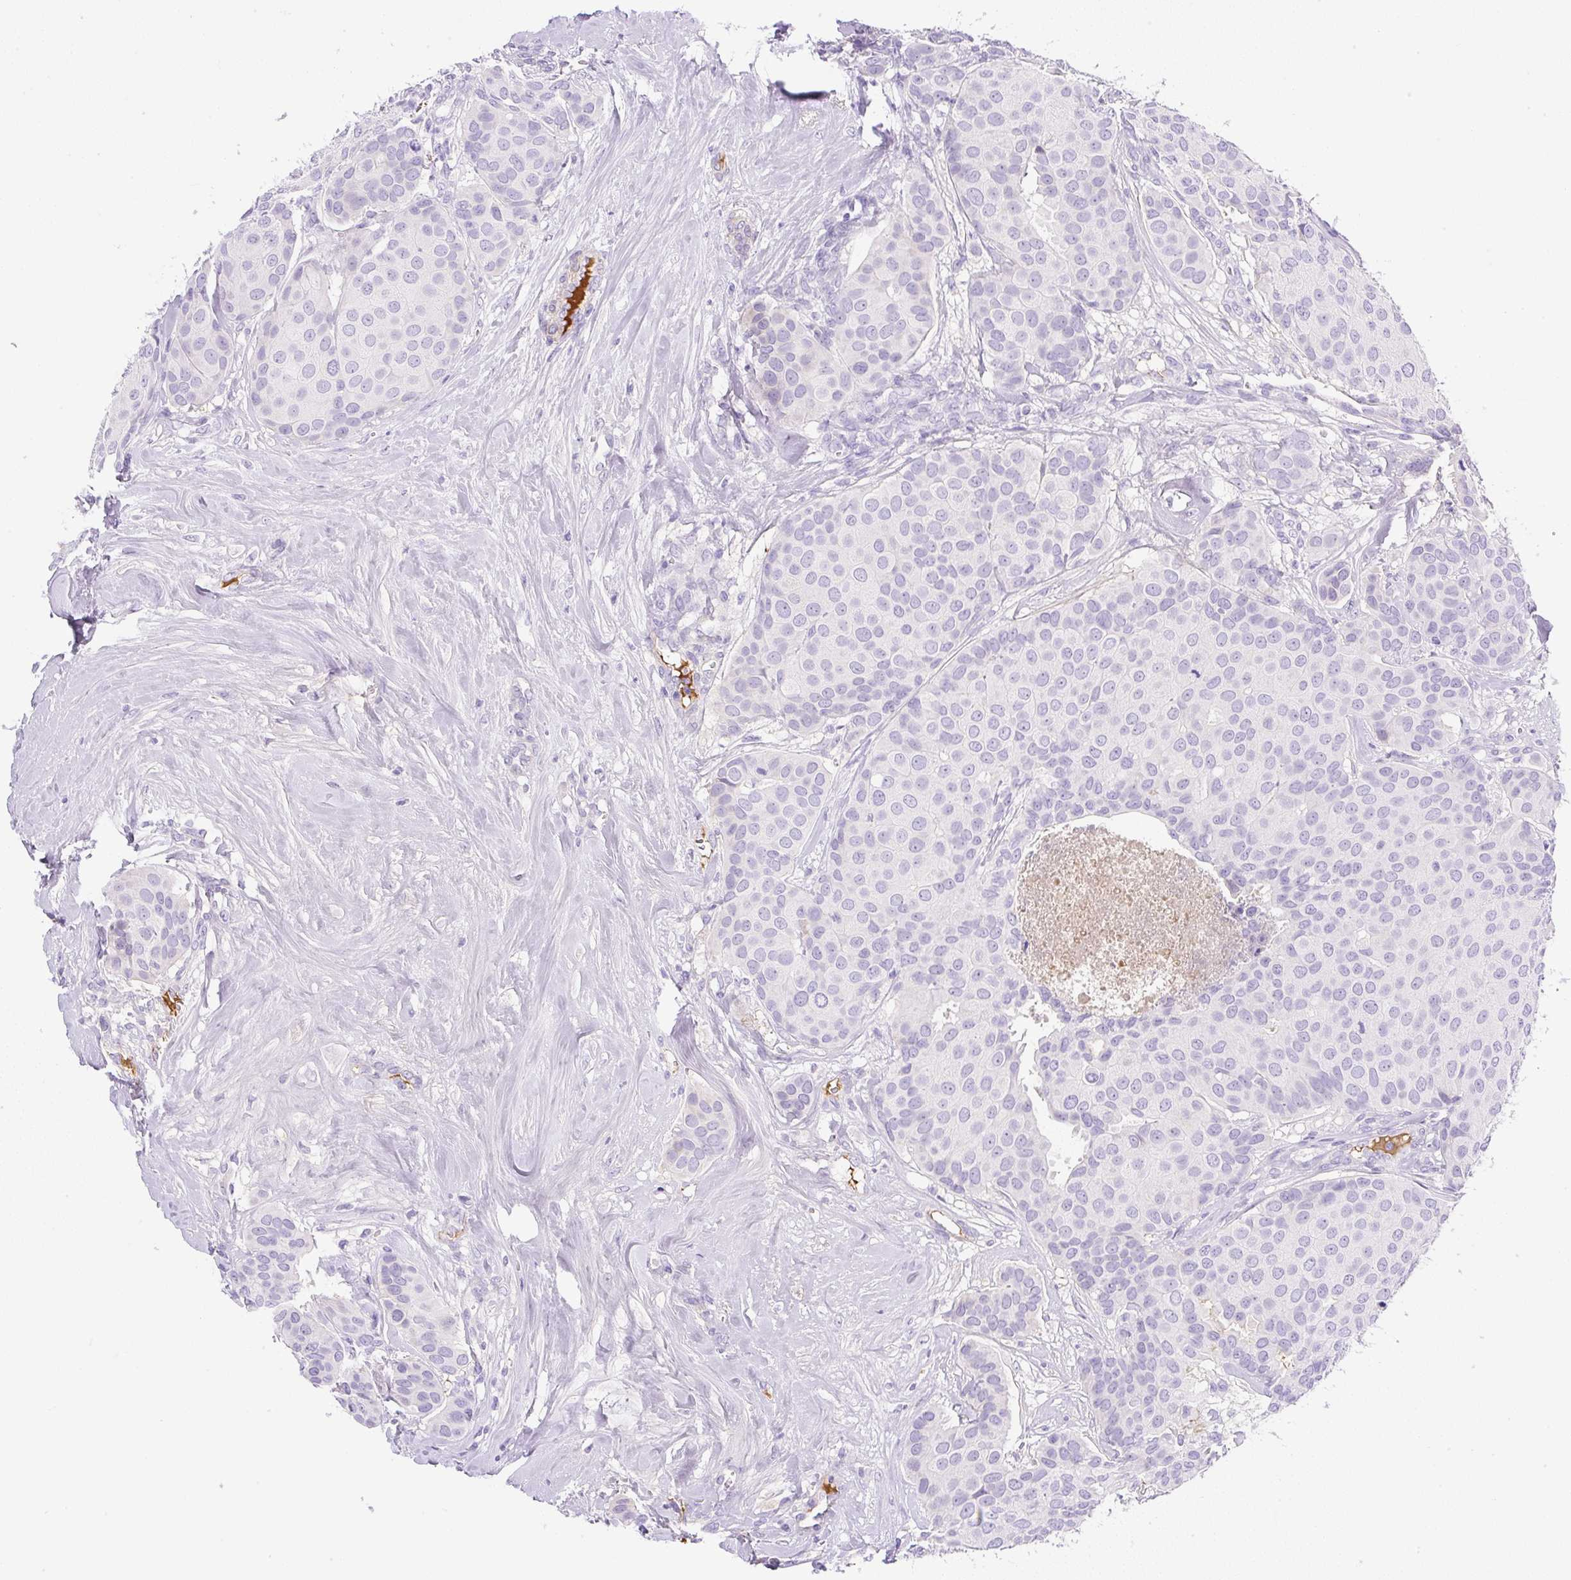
{"staining": {"intensity": "negative", "quantity": "none", "location": "none"}, "tissue": "breast cancer", "cell_type": "Tumor cells", "image_type": "cancer", "snomed": [{"axis": "morphology", "description": "Duct carcinoma"}, {"axis": "topography", "description": "Breast"}], "caption": "This micrograph is of breast cancer stained with immunohistochemistry (IHC) to label a protein in brown with the nuclei are counter-stained blue. There is no staining in tumor cells. (DAB (3,3'-diaminobenzidine) immunohistochemistry (IHC), high magnification).", "gene": "TDRD15", "patient": {"sex": "female", "age": 70}}